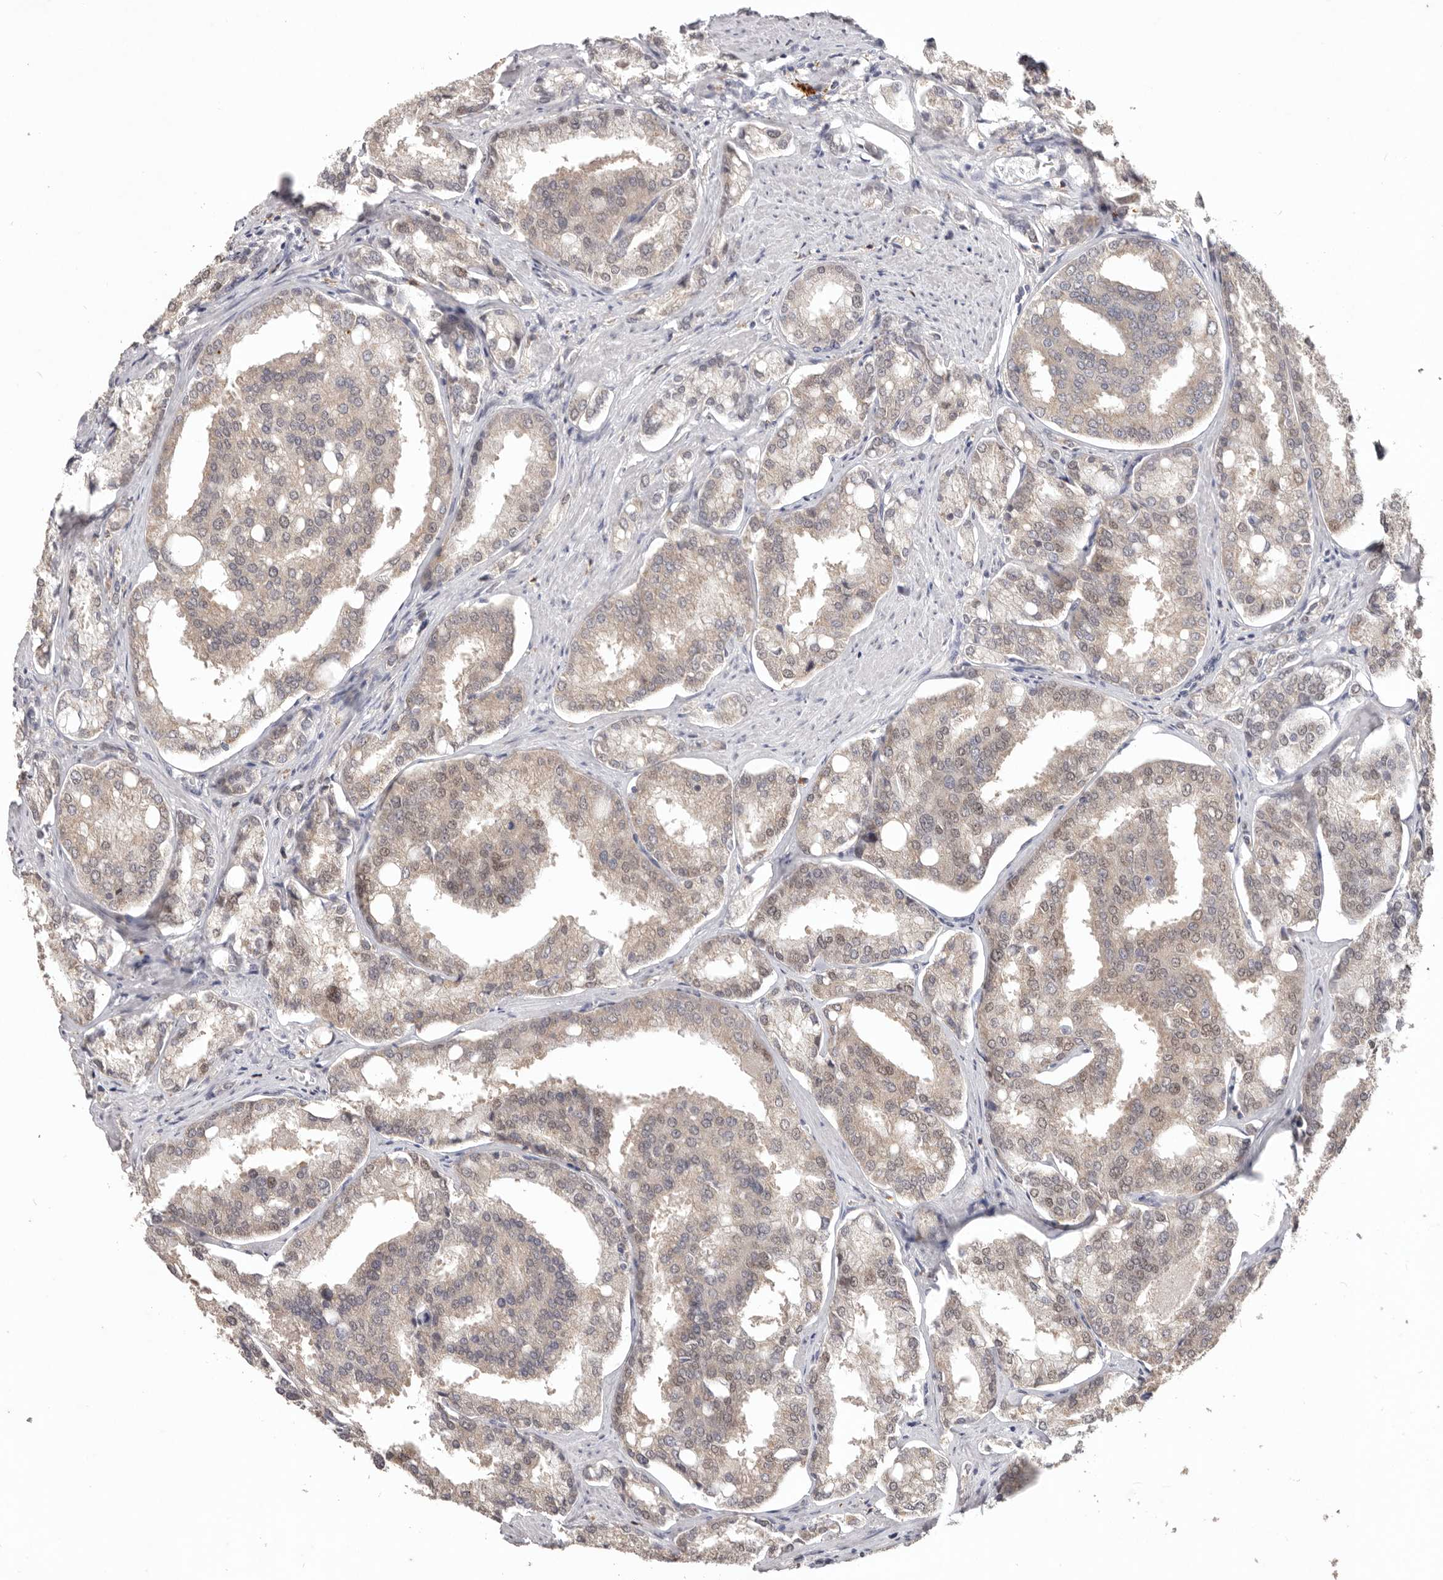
{"staining": {"intensity": "weak", "quantity": "25%-75%", "location": "cytoplasmic/membranous,nuclear"}, "tissue": "prostate cancer", "cell_type": "Tumor cells", "image_type": "cancer", "snomed": [{"axis": "morphology", "description": "Adenocarcinoma, High grade"}, {"axis": "topography", "description": "Prostate"}], "caption": "Adenocarcinoma (high-grade) (prostate) stained for a protein (brown) exhibits weak cytoplasmic/membranous and nuclear positive positivity in approximately 25%-75% of tumor cells.", "gene": "WDR77", "patient": {"sex": "male", "age": 50}}